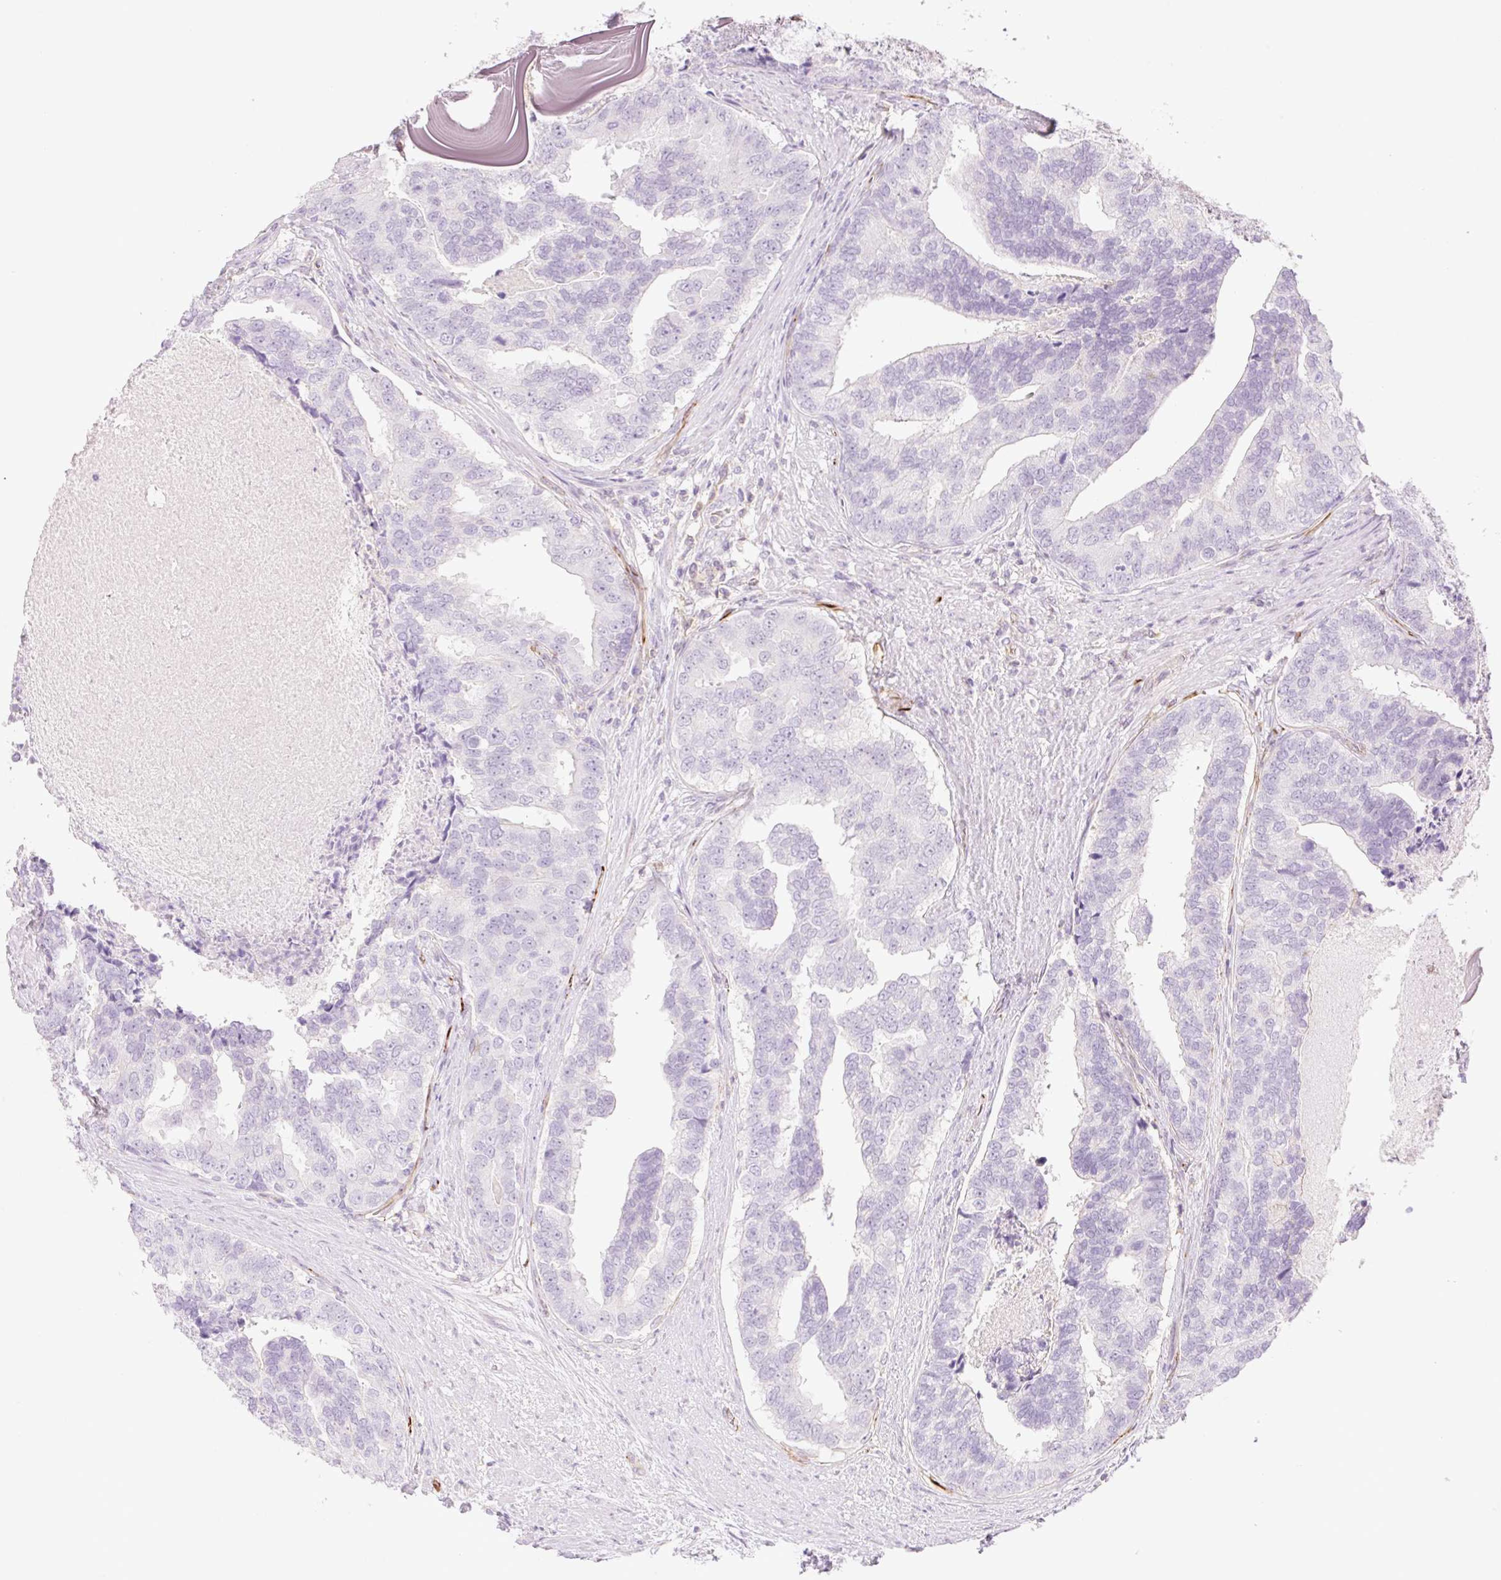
{"staining": {"intensity": "negative", "quantity": "none", "location": "none"}, "tissue": "prostate cancer", "cell_type": "Tumor cells", "image_type": "cancer", "snomed": [{"axis": "morphology", "description": "Adenocarcinoma, High grade"}, {"axis": "topography", "description": "Prostate"}], "caption": "IHC of human prostate cancer displays no staining in tumor cells.", "gene": "ZFYVE21", "patient": {"sex": "male", "age": 68}}